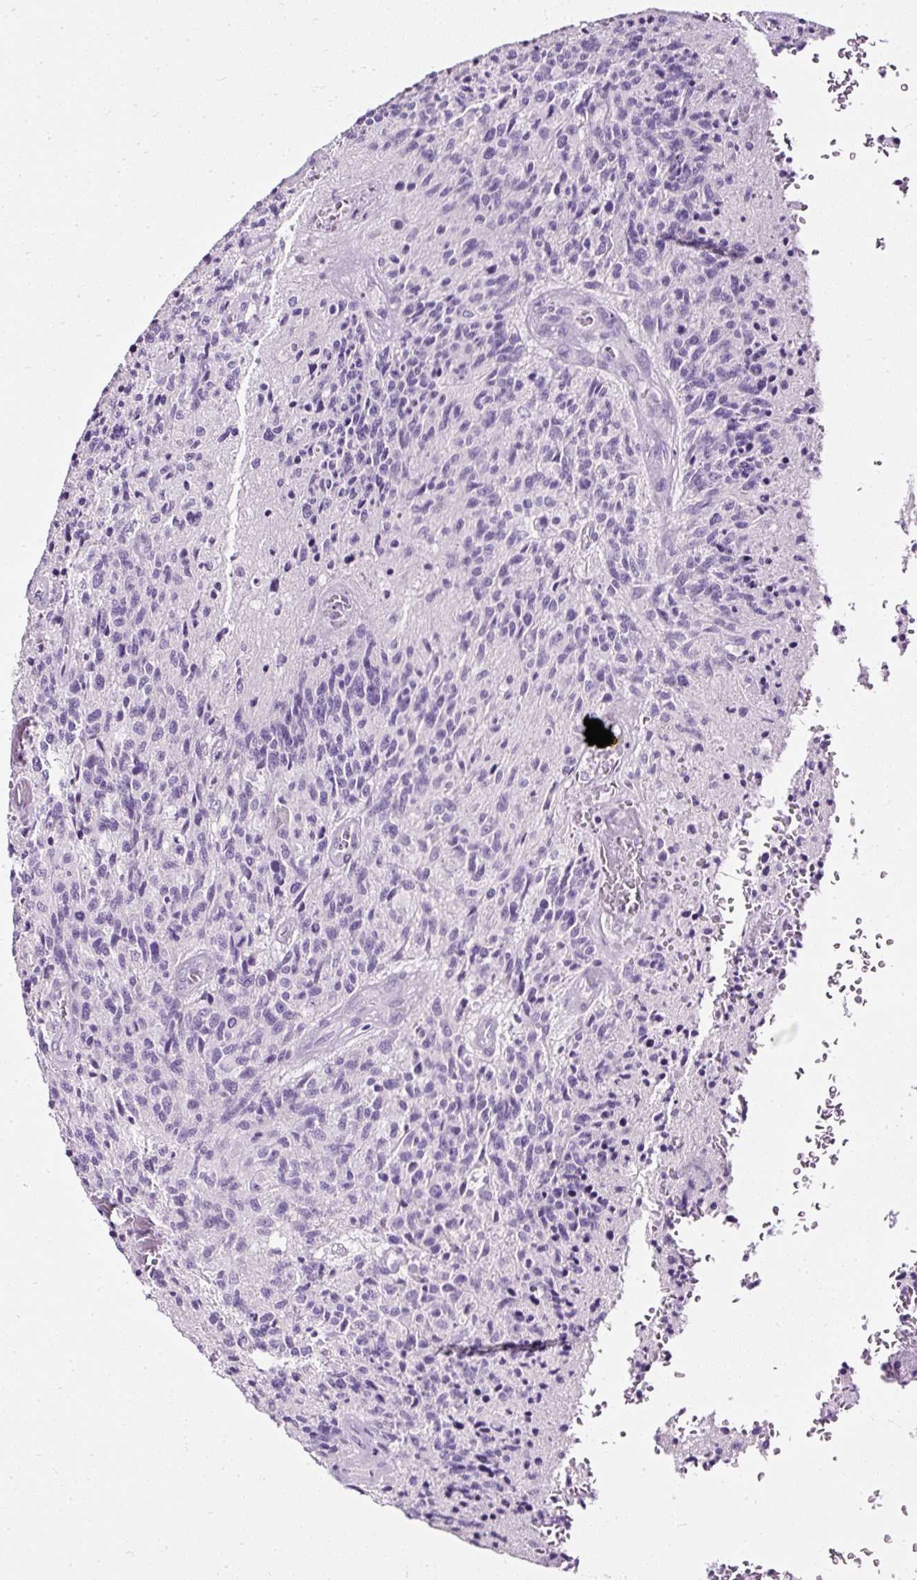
{"staining": {"intensity": "negative", "quantity": "none", "location": "none"}, "tissue": "glioma", "cell_type": "Tumor cells", "image_type": "cancer", "snomed": [{"axis": "morphology", "description": "Glioma, malignant, High grade"}, {"axis": "topography", "description": "Brain"}], "caption": "Immunohistochemical staining of human malignant glioma (high-grade) exhibits no significant positivity in tumor cells.", "gene": "ATP2A1", "patient": {"sex": "male", "age": 36}}